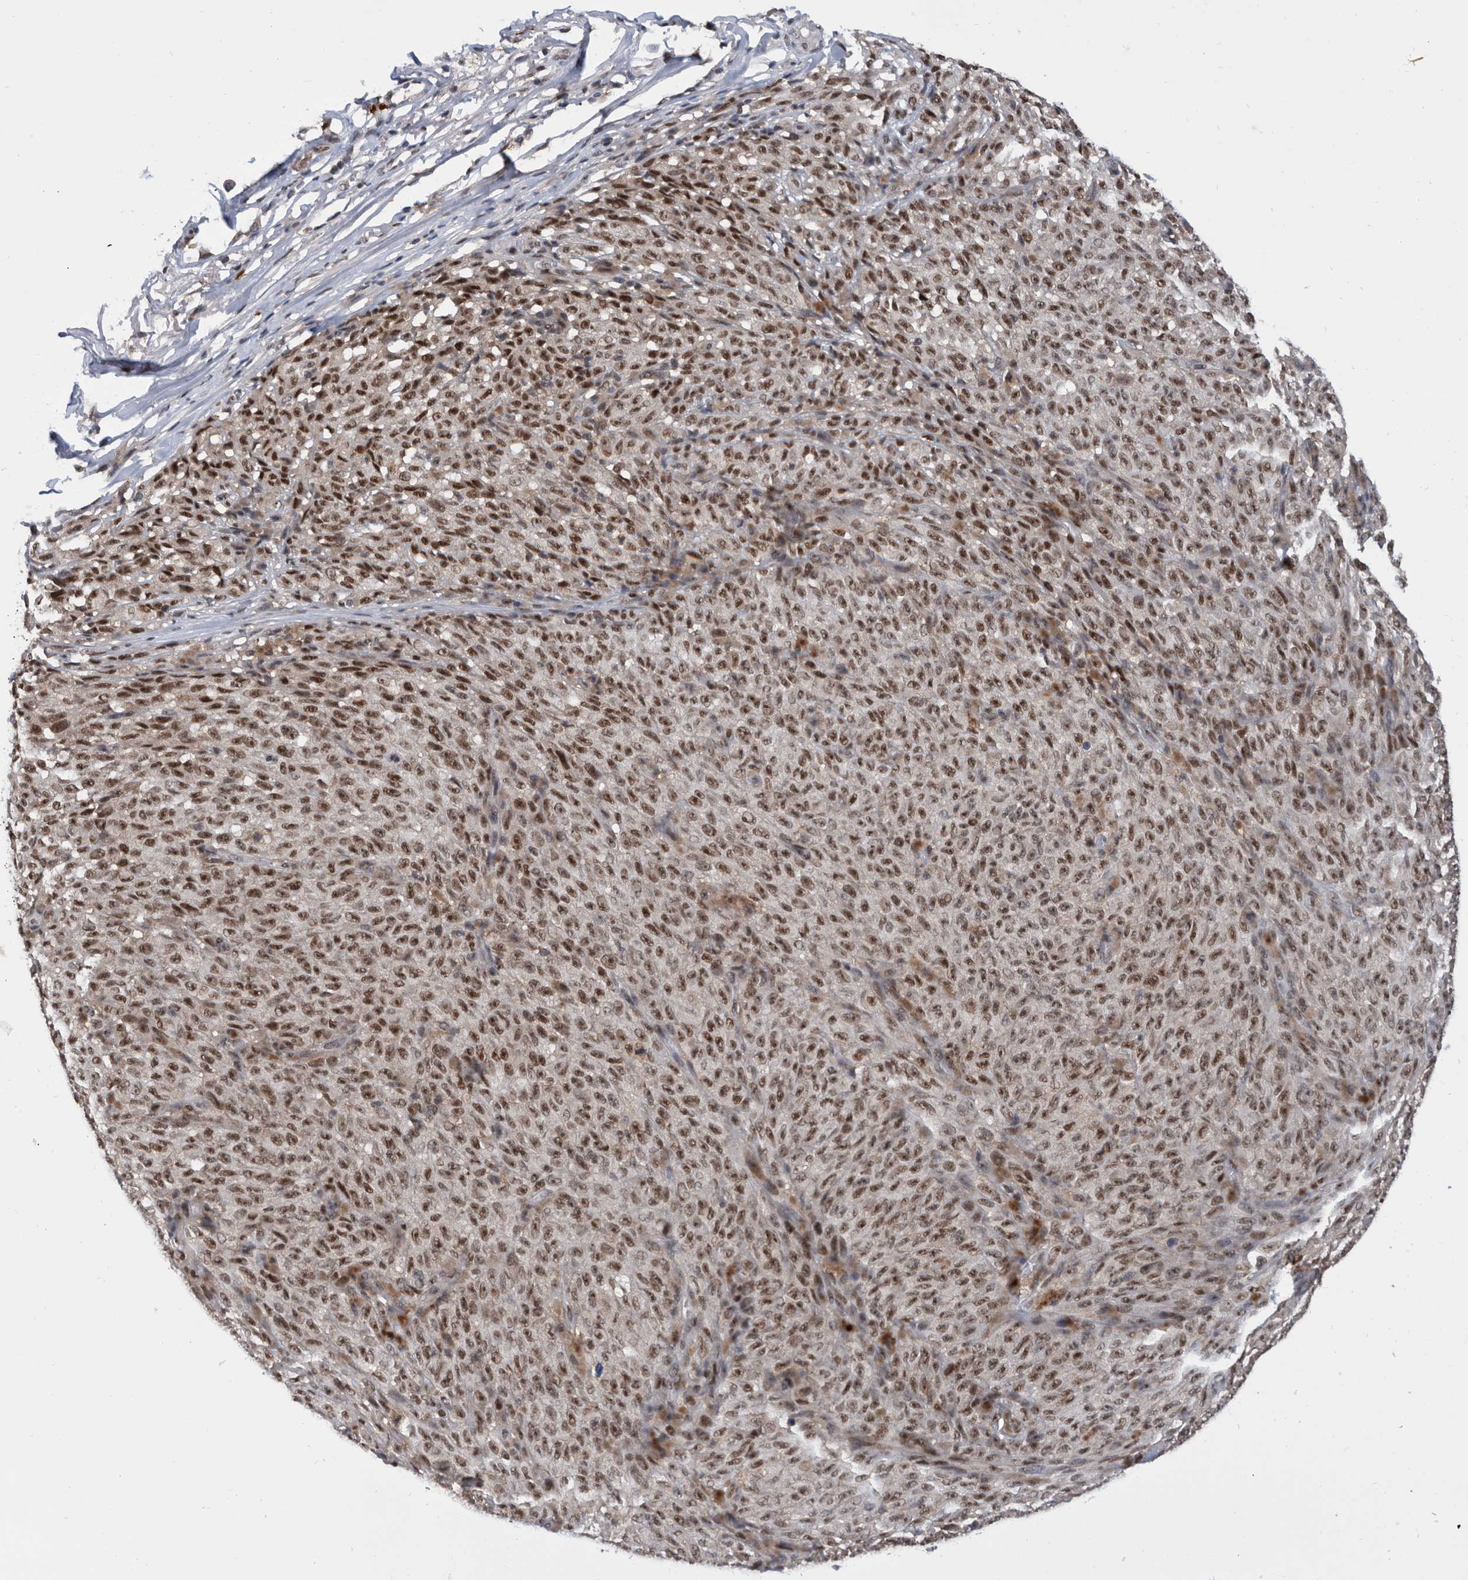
{"staining": {"intensity": "strong", "quantity": "25%-75%", "location": "nuclear"}, "tissue": "melanoma", "cell_type": "Tumor cells", "image_type": "cancer", "snomed": [{"axis": "morphology", "description": "Malignant melanoma, NOS"}, {"axis": "topography", "description": "Skin"}], "caption": "The image displays a brown stain indicating the presence of a protein in the nuclear of tumor cells in melanoma.", "gene": "ZNF260", "patient": {"sex": "female", "age": 82}}